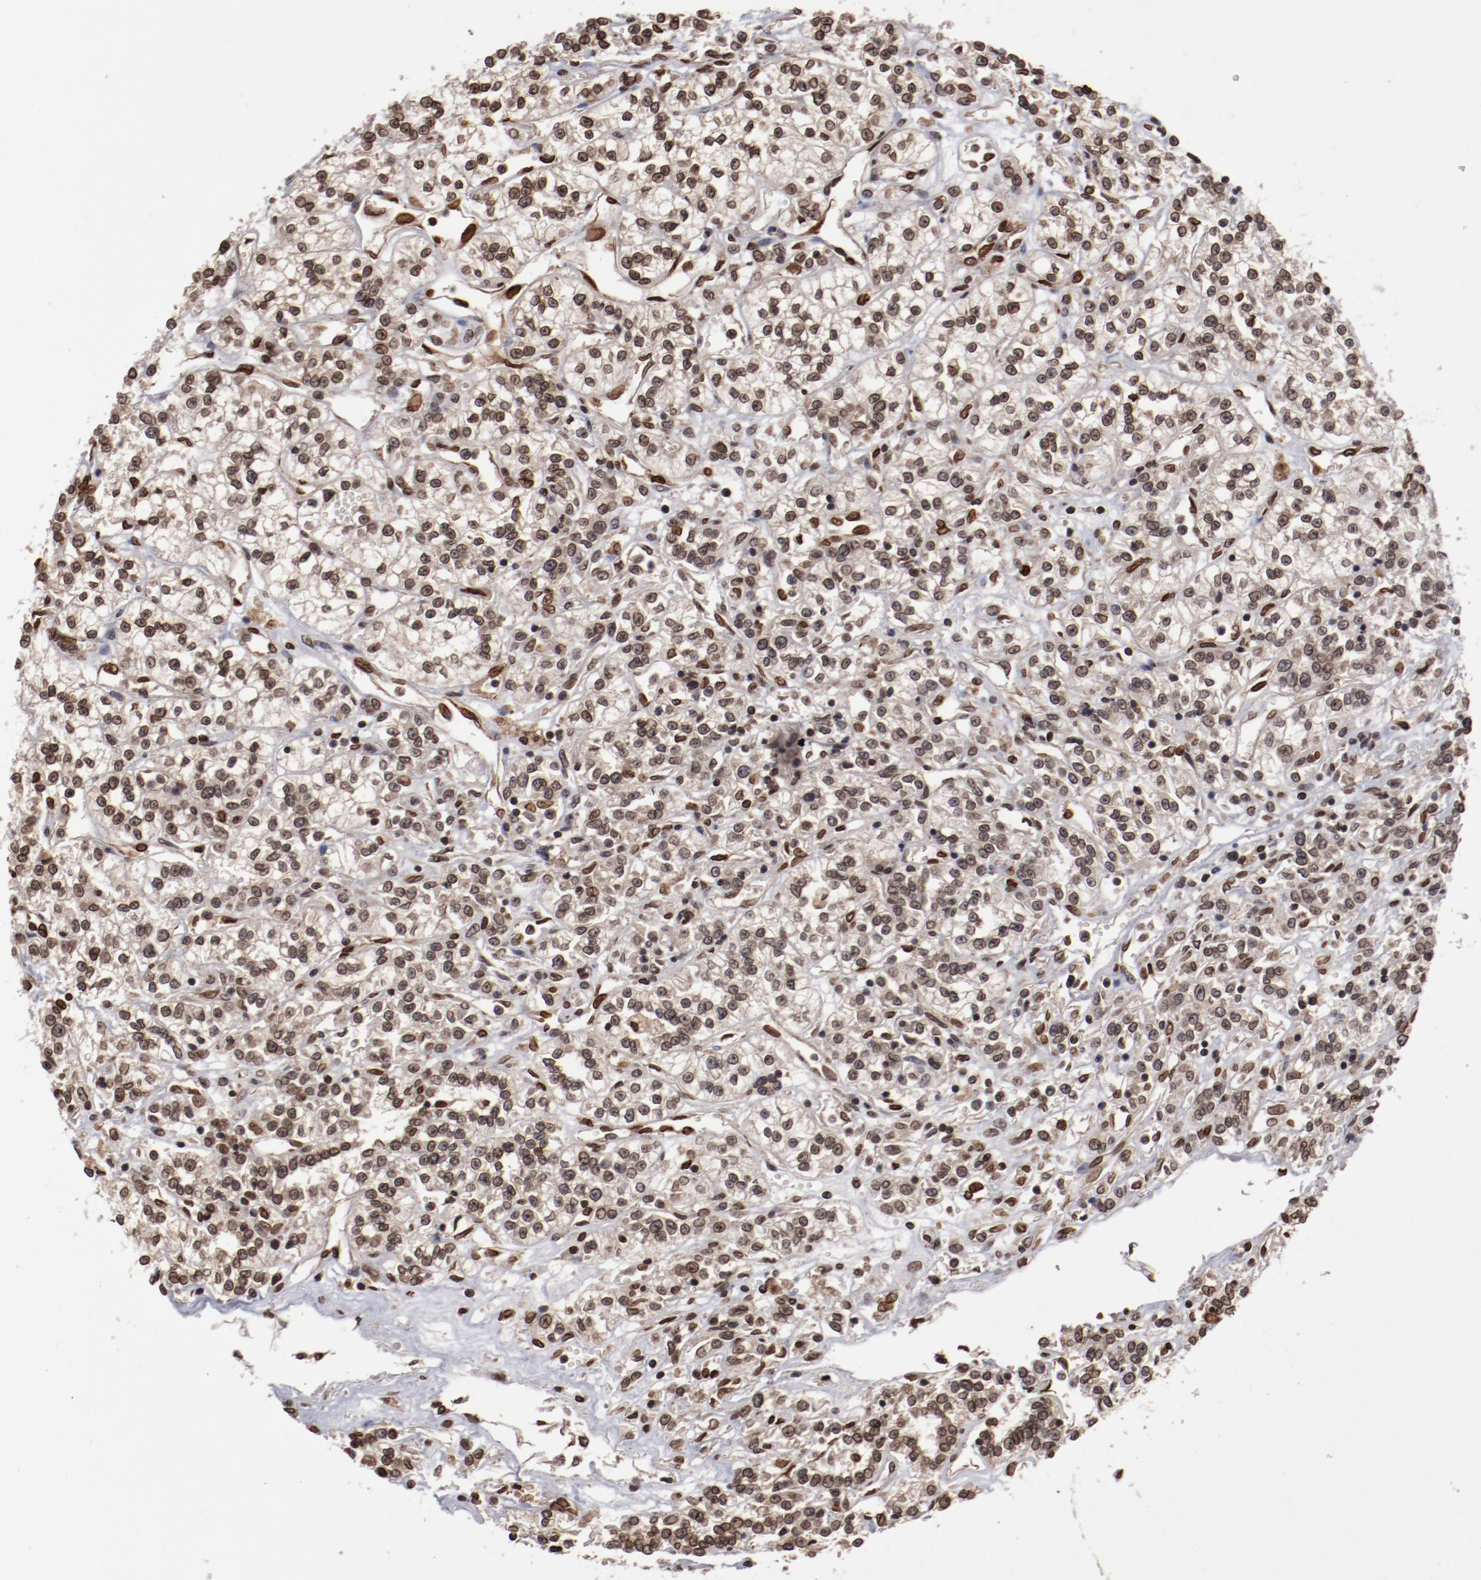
{"staining": {"intensity": "moderate", "quantity": ">75%", "location": "nuclear"}, "tissue": "renal cancer", "cell_type": "Tumor cells", "image_type": "cancer", "snomed": [{"axis": "morphology", "description": "Adenocarcinoma, NOS"}, {"axis": "topography", "description": "Kidney"}], "caption": "Renal cancer stained for a protein (brown) shows moderate nuclear positive expression in approximately >75% of tumor cells.", "gene": "AKT1", "patient": {"sex": "female", "age": 76}}